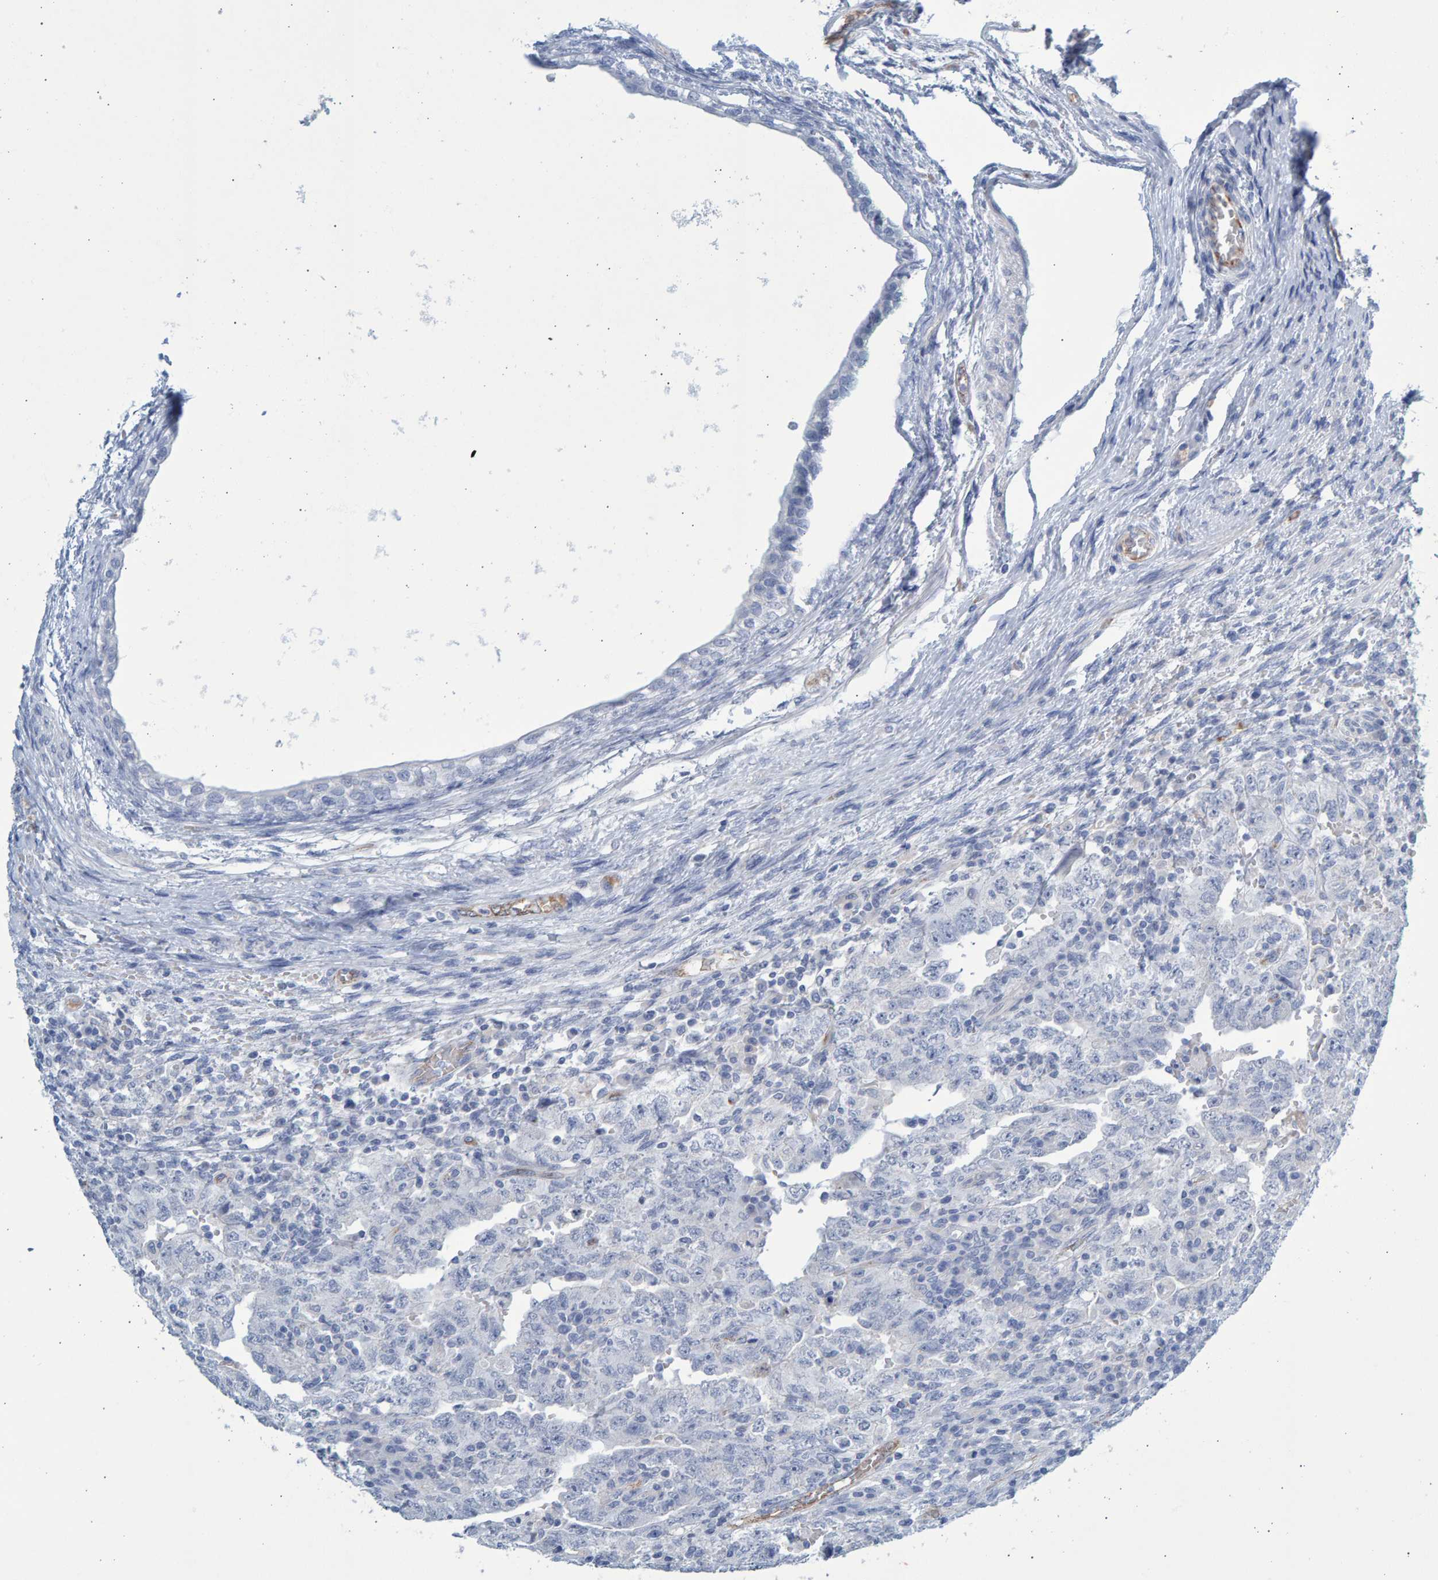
{"staining": {"intensity": "negative", "quantity": "none", "location": "none"}, "tissue": "testis cancer", "cell_type": "Tumor cells", "image_type": "cancer", "snomed": [{"axis": "morphology", "description": "Carcinoma, Embryonal, NOS"}, {"axis": "topography", "description": "Testis"}], "caption": "Protein analysis of testis cancer shows no significant positivity in tumor cells.", "gene": "SLC34A3", "patient": {"sex": "male", "age": 26}}